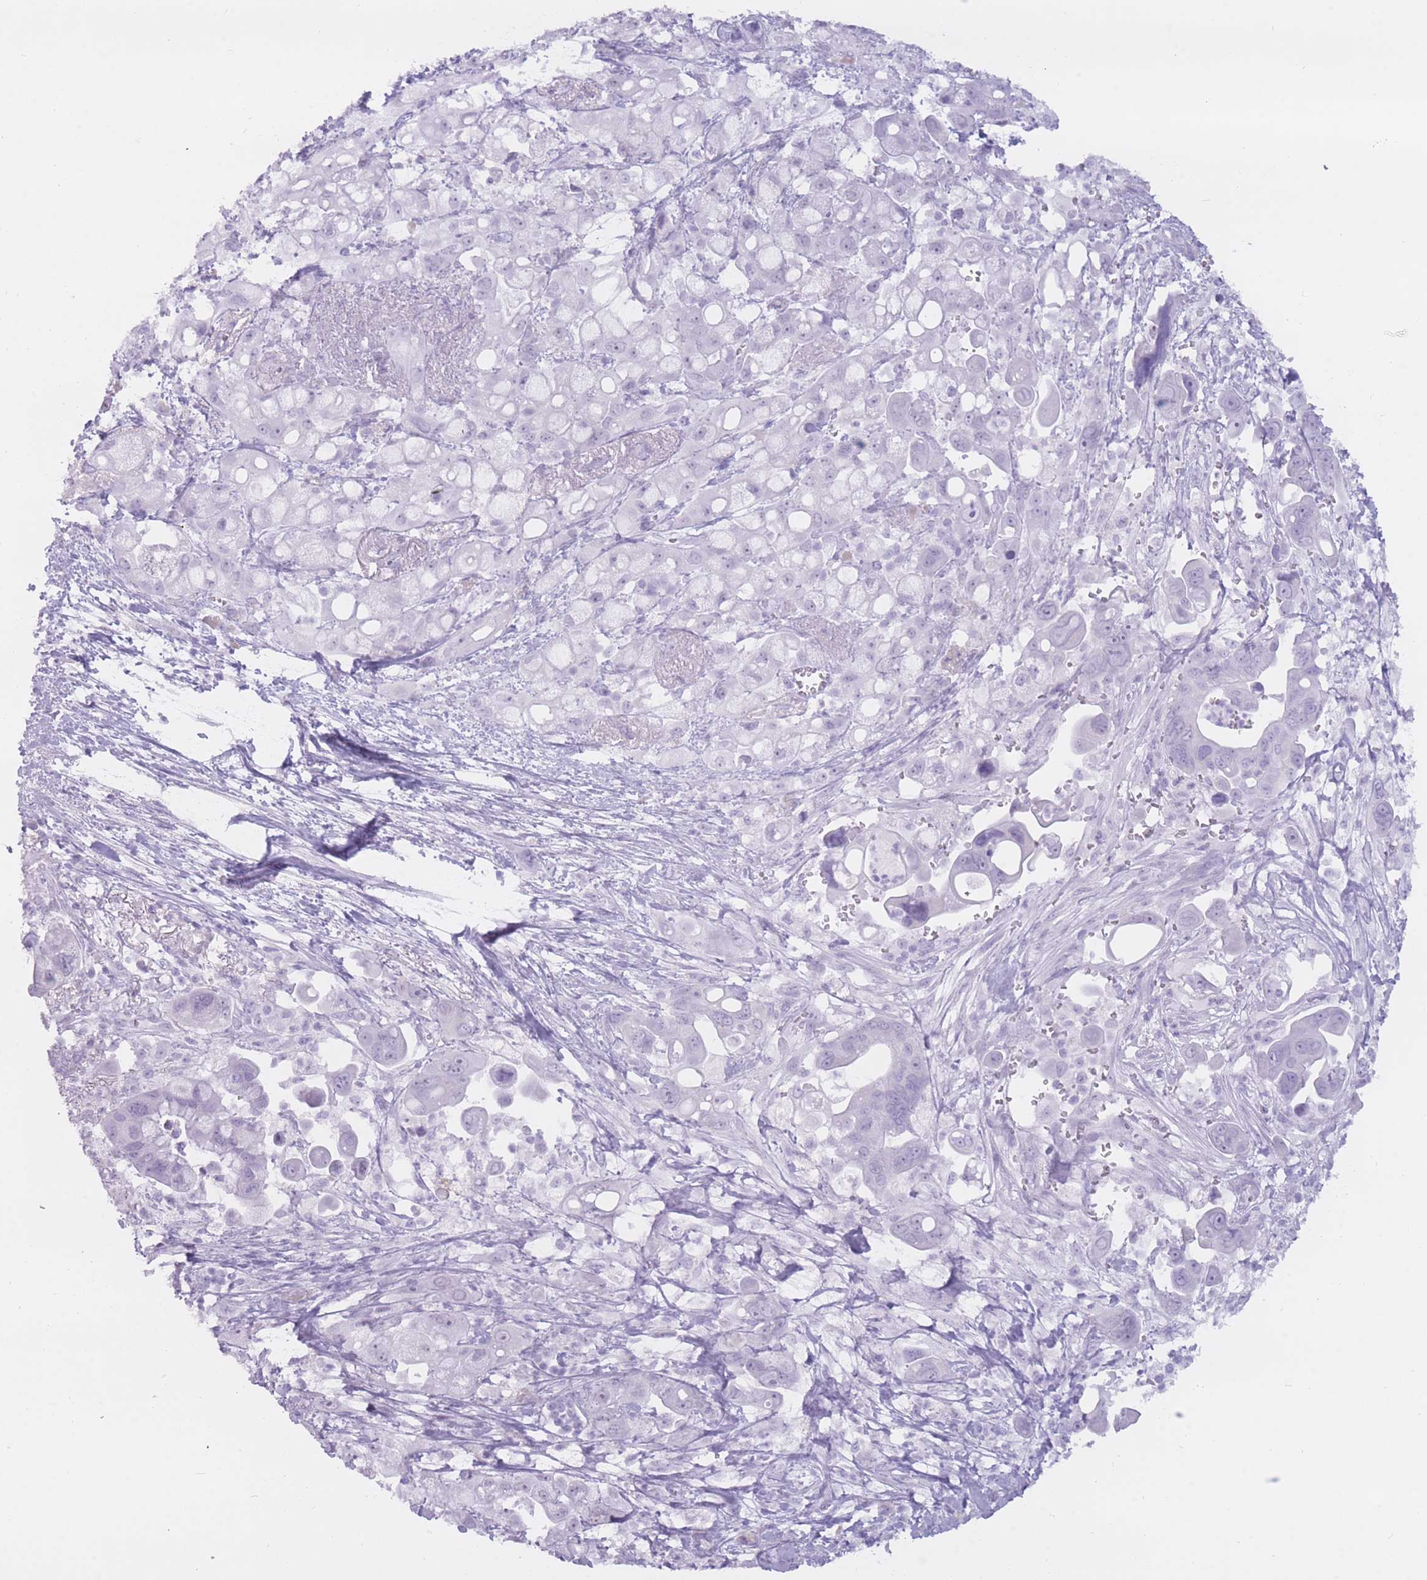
{"staining": {"intensity": "negative", "quantity": "none", "location": "none"}, "tissue": "pancreatic cancer", "cell_type": "Tumor cells", "image_type": "cancer", "snomed": [{"axis": "morphology", "description": "Adenocarcinoma, NOS"}, {"axis": "topography", "description": "Pancreas"}], "caption": "IHC of adenocarcinoma (pancreatic) demonstrates no expression in tumor cells.", "gene": "PNMA3", "patient": {"sex": "male", "age": 68}}